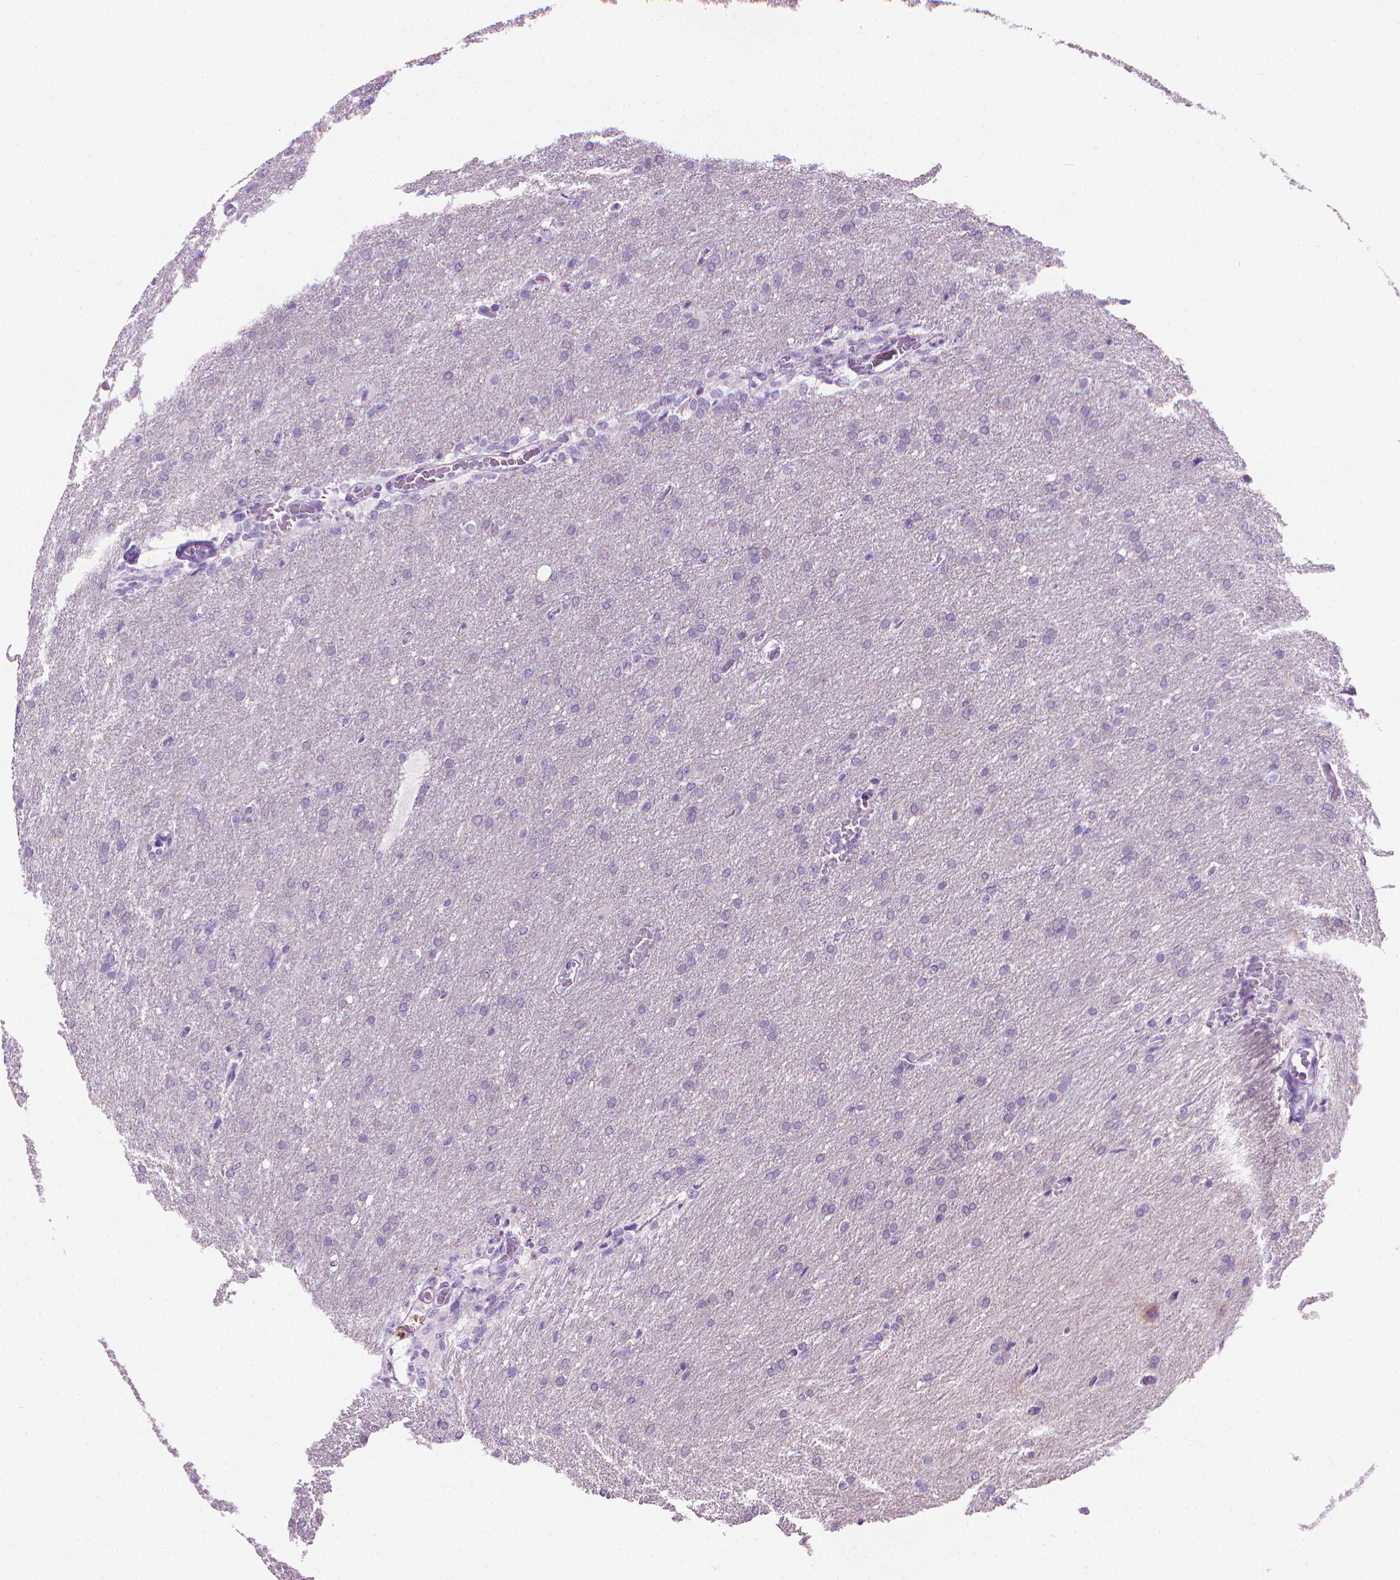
{"staining": {"intensity": "negative", "quantity": "none", "location": "none"}, "tissue": "glioma", "cell_type": "Tumor cells", "image_type": "cancer", "snomed": [{"axis": "morphology", "description": "Glioma, malignant, High grade"}, {"axis": "topography", "description": "Brain"}], "caption": "This is an immunohistochemistry (IHC) image of malignant glioma (high-grade). There is no positivity in tumor cells.", "gene": "TTC29", "patient": {"sex": "male", "age": 68}}